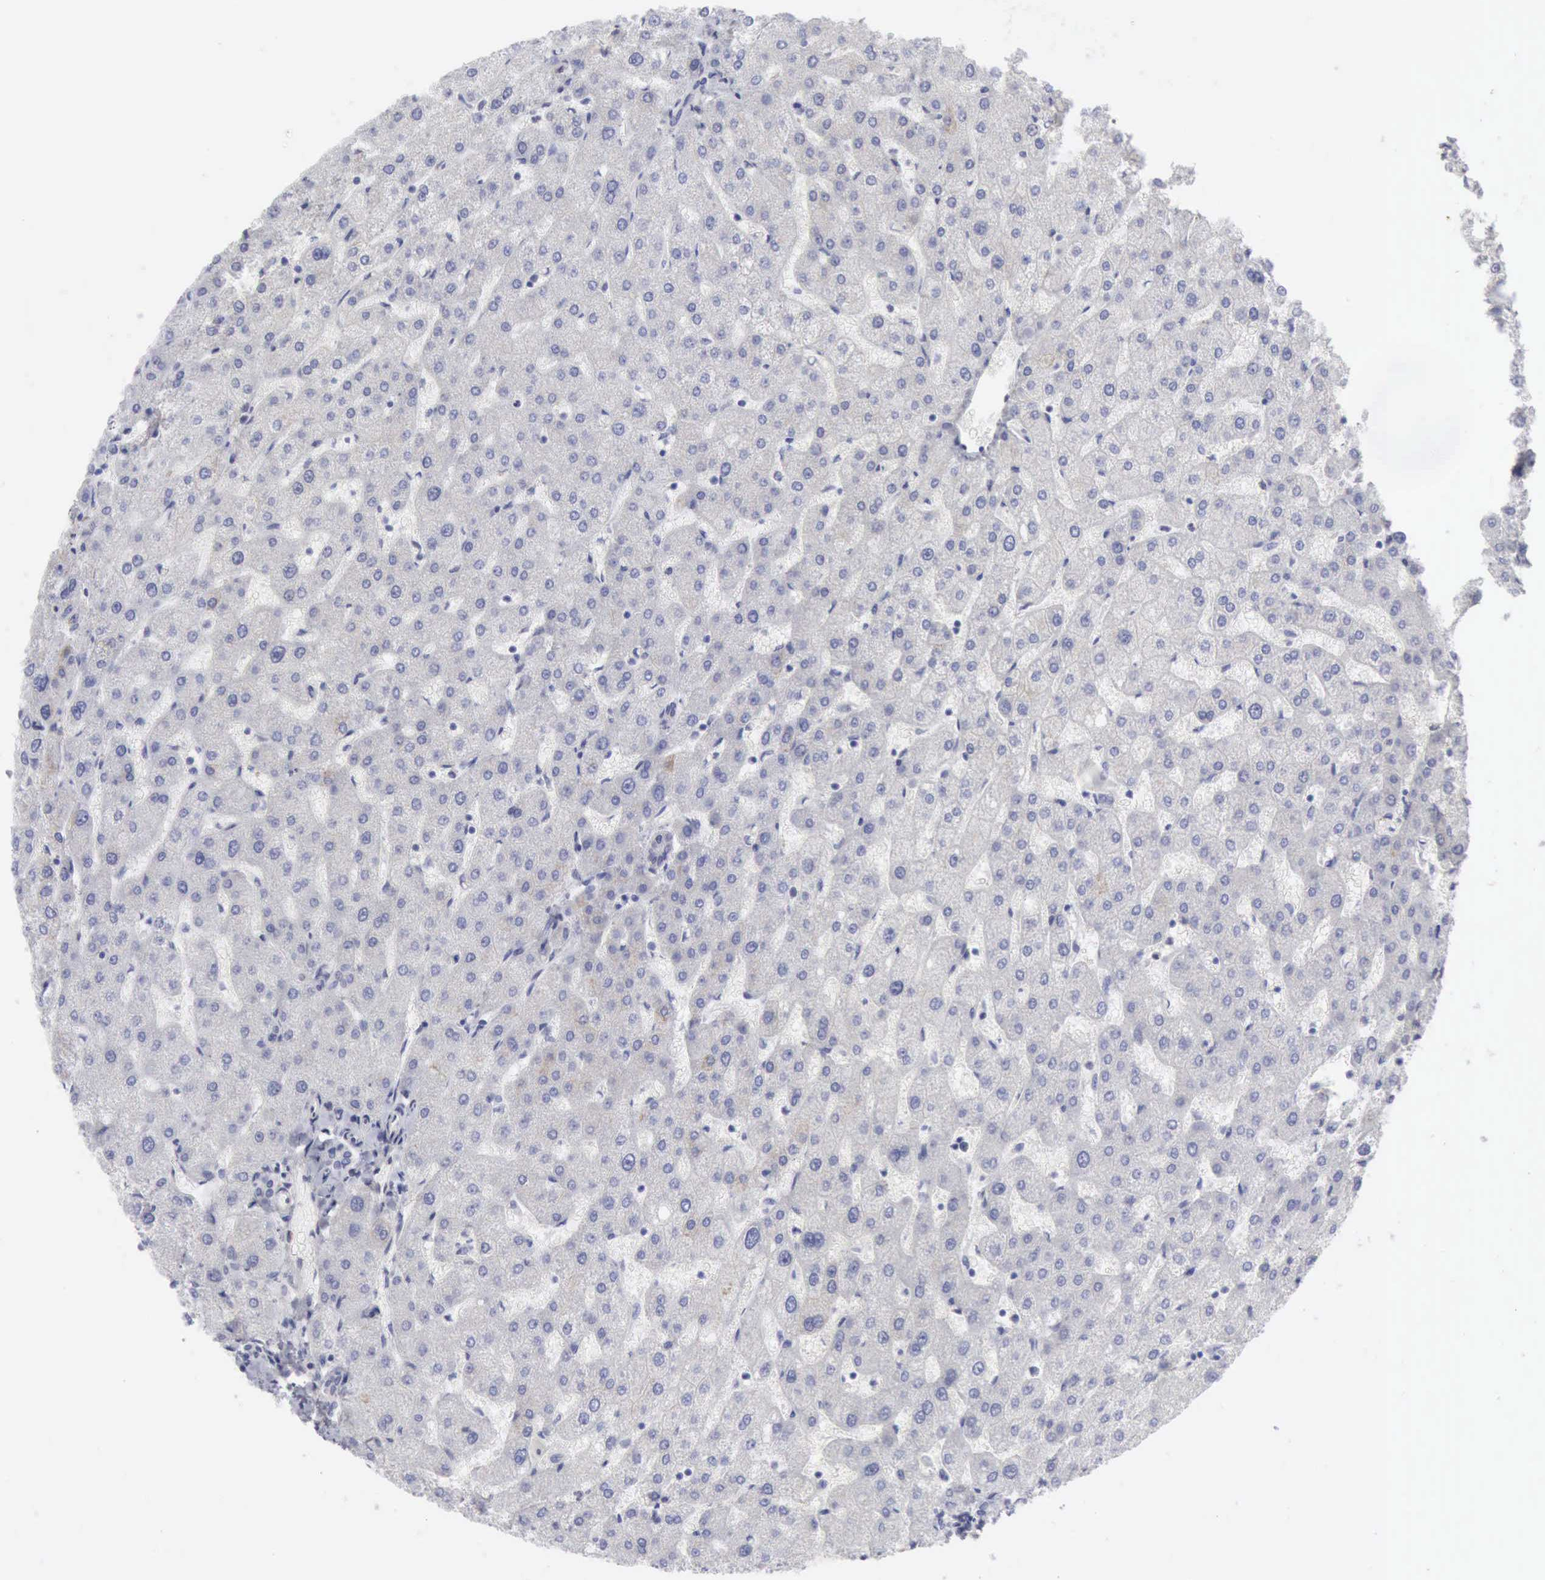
{"staining": {"intensity": "negative", "quantity": "none", "location": "none"}, "tissue": "liver", "cell_type": "Cholangiocytes", "image_type": "normal", "snomed": [{"axis": "morphology", "description": "Normal tissue, NOS"}, {"axis": "topography", "description": "Liver"}], "caption": "There is no significant expression in cholangiocytes of liver. (Immunohistochemistry, brightfield microscopy, high magnification).", "gene": "TFRC", "patient": {"sex": "male", "age": 67}}